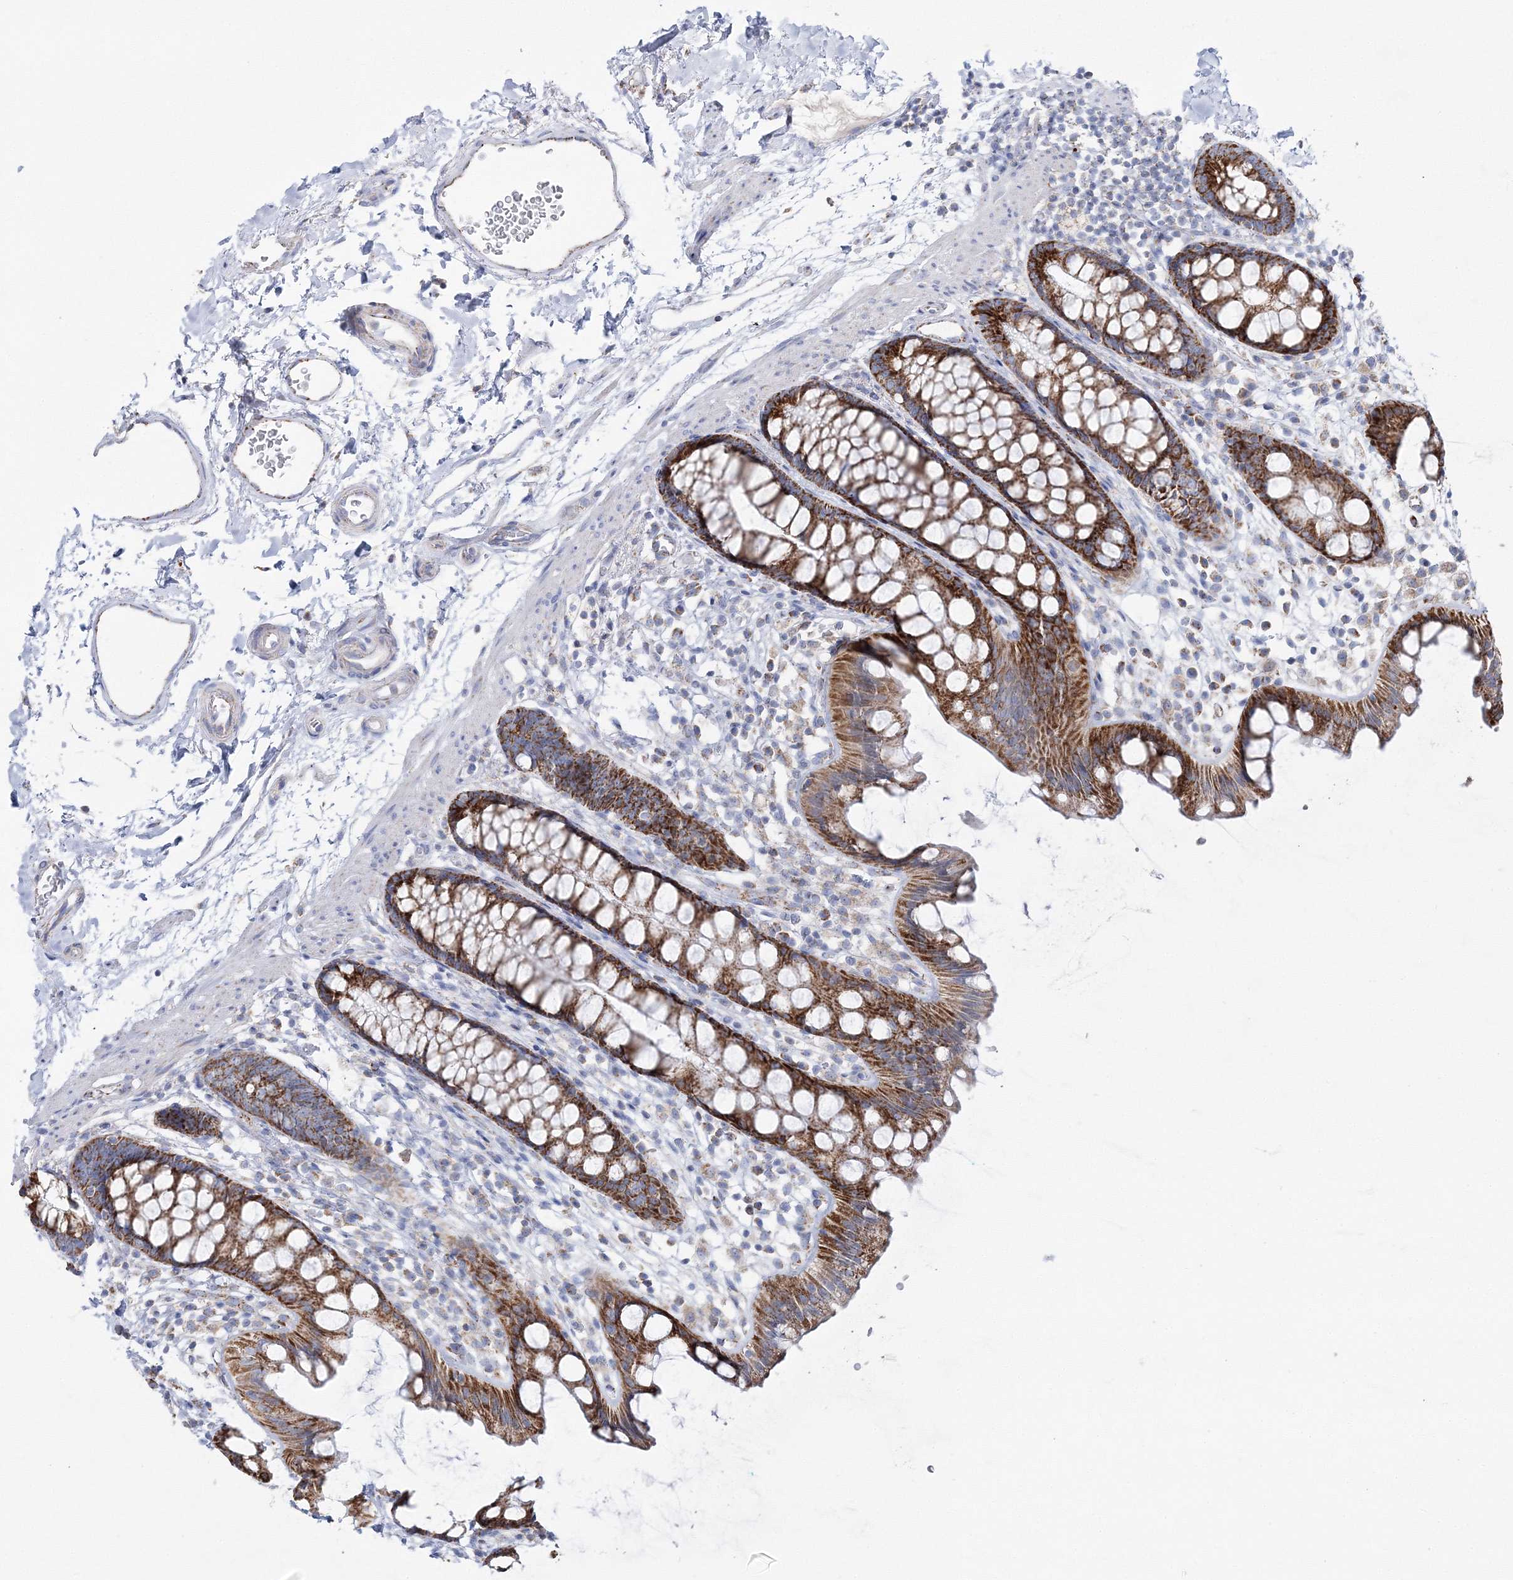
{"staining": {"intensity": "moderate", "quantity": ">75%", "location": "cytoplasmic/membranous"}, "tissue": "rectum", "cell_type": "Glandular cells", "image_type": "normal", "snomed": [{"axis": "morphology", "description": "Normal tissue, NOS"}, {"axis": "topography", "description": "Rectum"}], "caption": "Protein positivity by IHC exhibits moderate cytoplasmic/membranous expression in about >75% of glandular cells in normal rectum. (Stains: DAB in brown, nuclei in blue, Microscopy: brightfield microscopy at high magnification).", "gene": "HIBCH", "patient": {"sex": "female", "age": 65}}